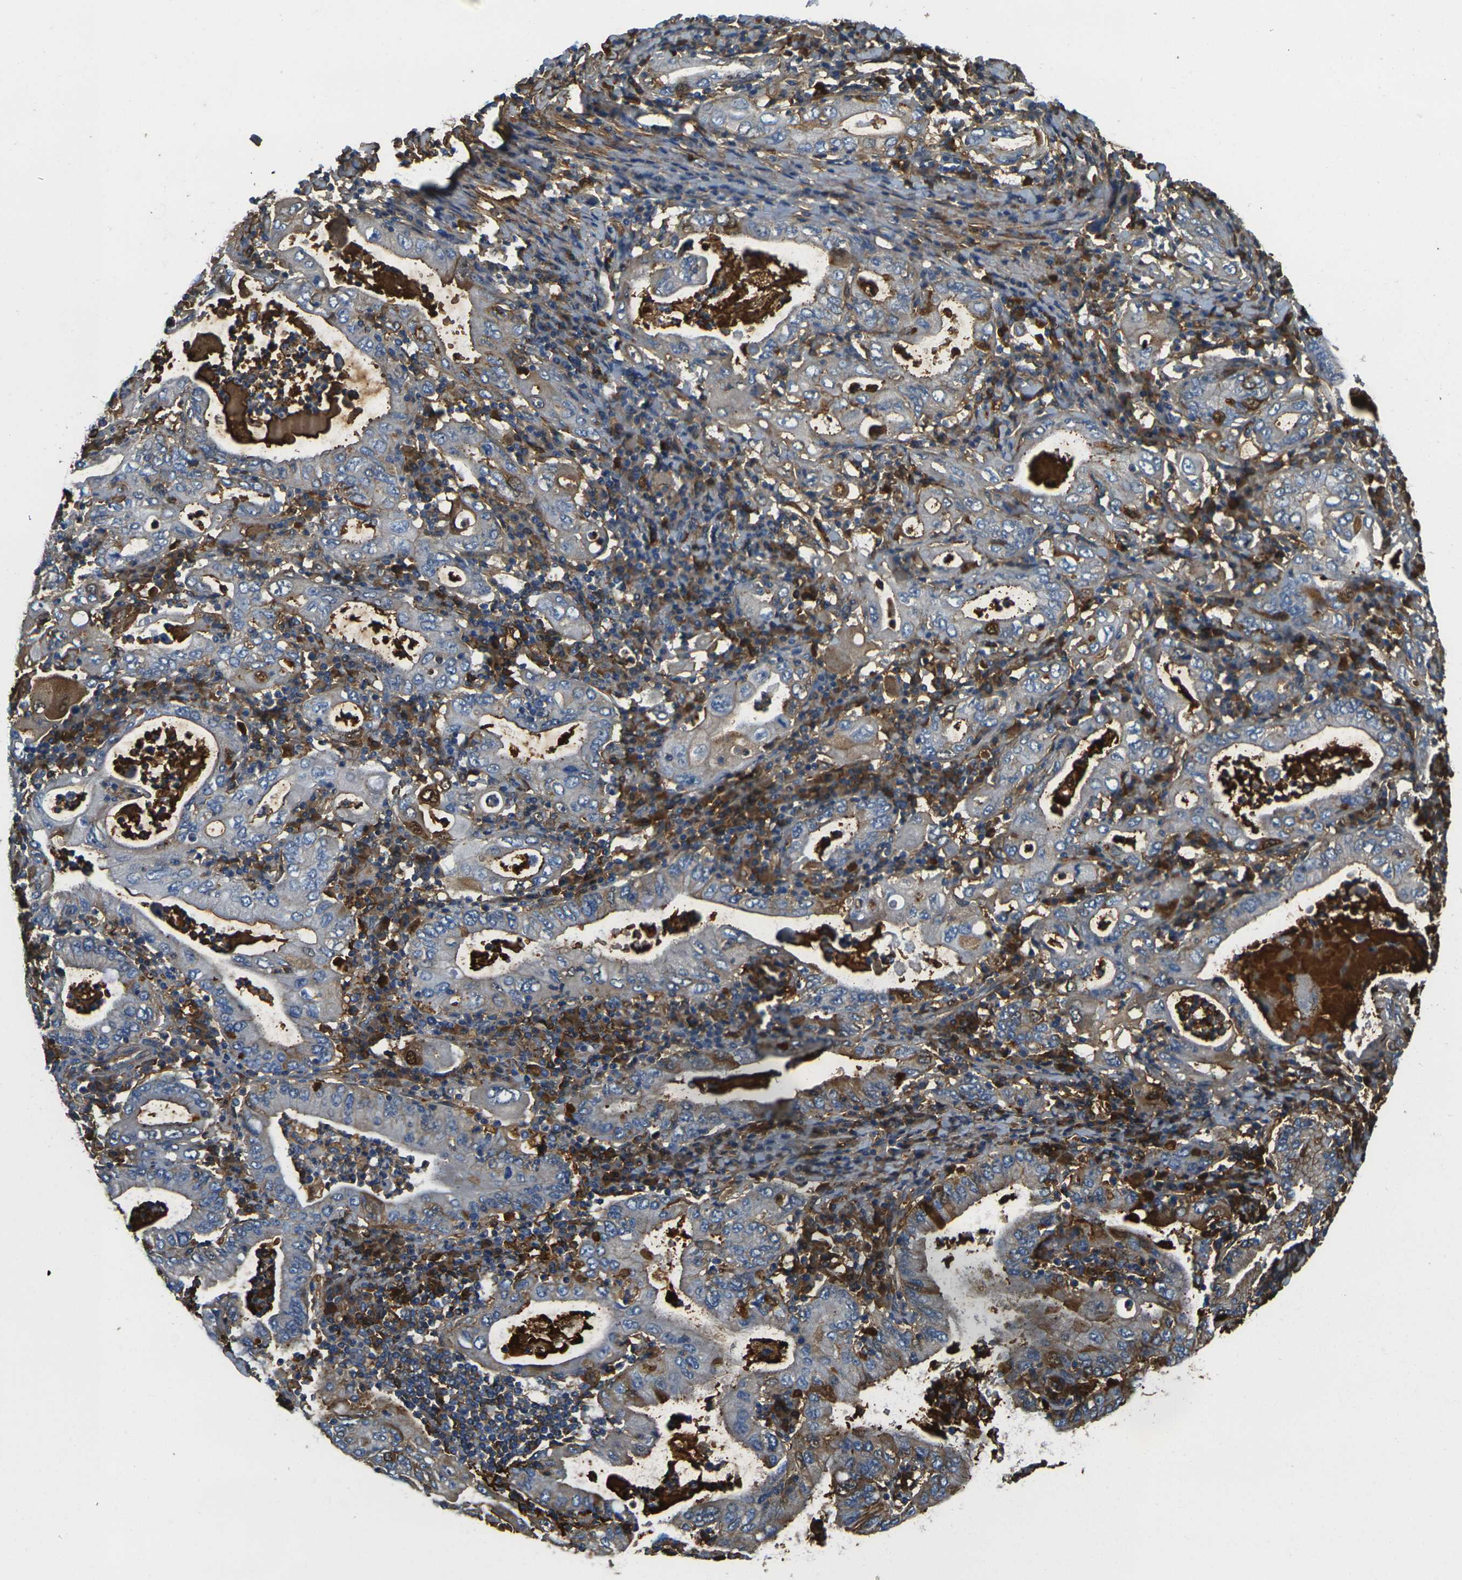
{"staining": {"intensity": "weak", "quantity": "<25%", "location": "cytoplasmic/membranous"}, "tissue": "stomach cancer", "cell_type": "Tumor cells", "image_type": "cancer", "snomed": [{"axis": "morphology", "description": "Normal tissue, NOS"}, {"axis": "morphology", "description": "Adenocarcinoma, NOS"}, {"axis": "topography", "description": "Esophagus"}, {"axis": "topography", "description": "Stomach, upper"}, {"axis": "topography", "description": "Peripheral nerve tissue"}], "caption": "Human adenocarcinoma (stomach) stained for a protein using immunohistochemistry reveals no expression in tumor cells.", "gene": "PLCD1", "patient": {"sex": "male", "age": 62}}